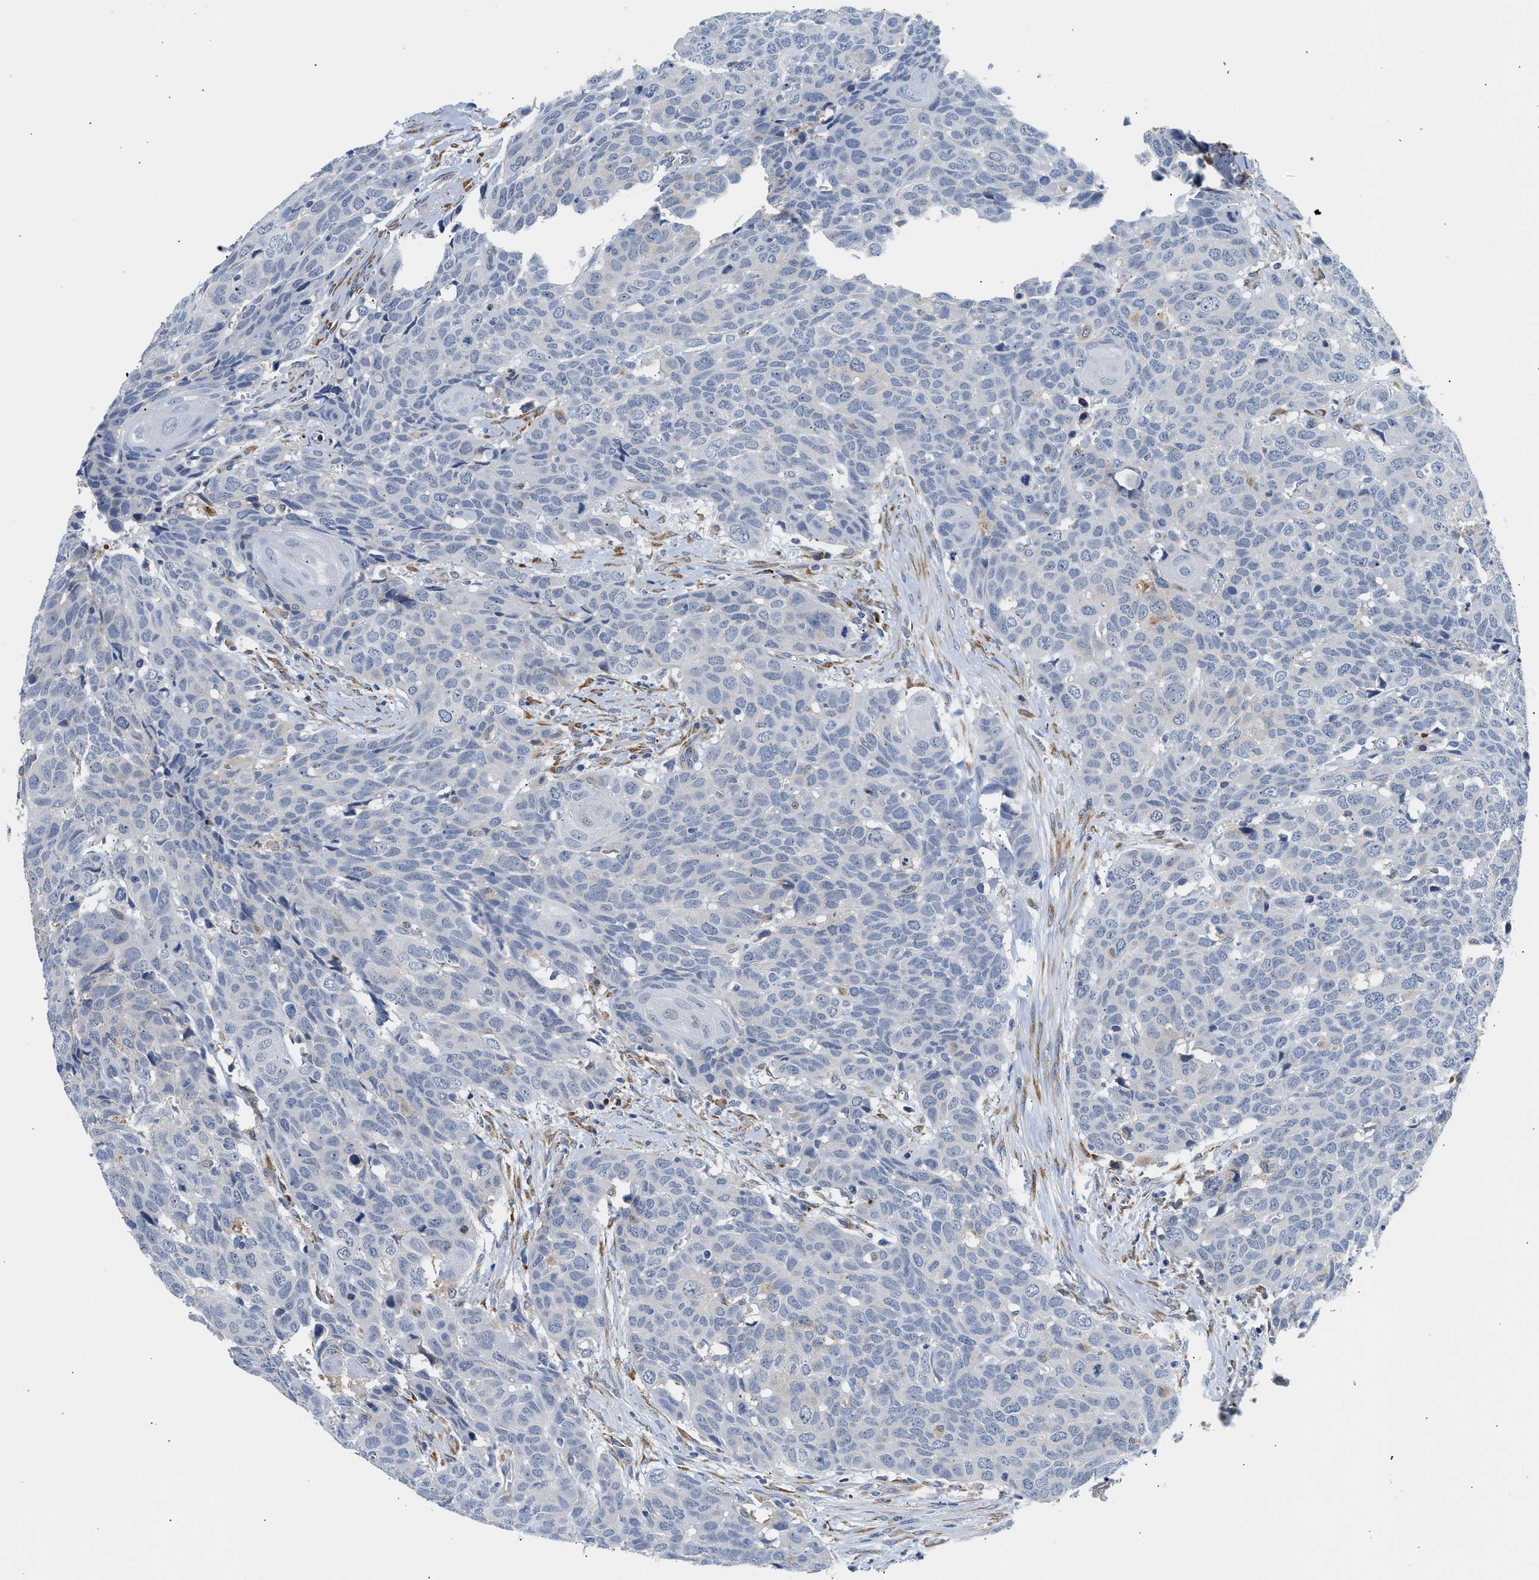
{"staining": {"intensity": "negative", "quantity": "none", "location": "none"}, "tissue": "head and neck cancer", "cell_type": "Tumor cells", "image_type": "cancer", "snomed": [{"axis": "morphology", "description": "Squamous cell carcinoma, NOS"}, {"axis": "topography", "description": "Head-Neck"}], "caption": "This is a image of IHC staining of squamous cell carcinoma (head and neck), which shows no staining in tumor cells. Brightfield microscopy of immunohistochemistry stained with DAB (brown) and hematoxylin (blue), captured at high magnification.", "gene": "PPM1L", "patient": {"sex": "male", "age": 66}}